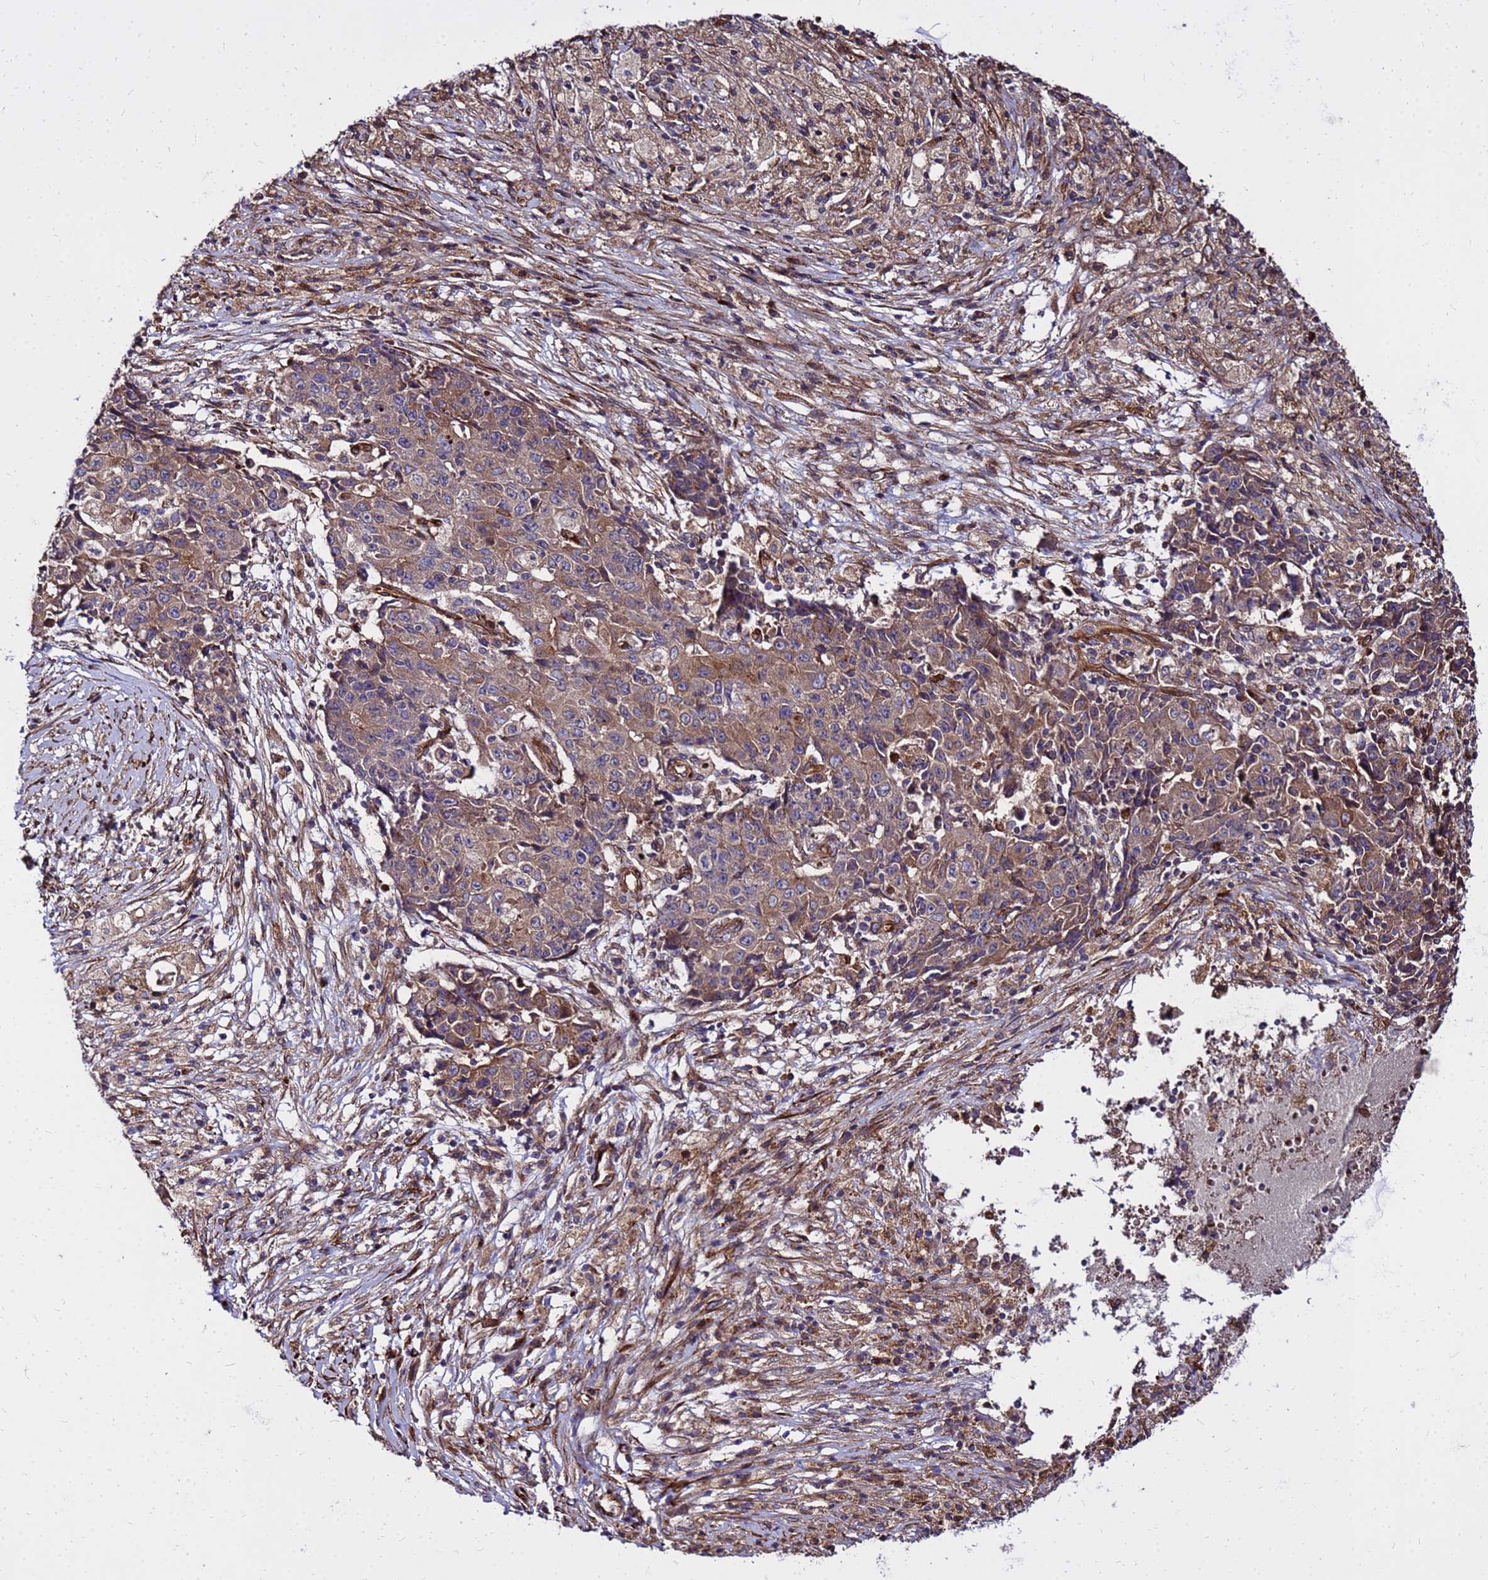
{"staining": {"intensity": "moderate", "quantity": ">75%", "location": "cytoplasmic/membranous"}, "tissue": "ovarian cancer", "cell_type": "Tumor cells", "image_type": "cancer", "snomed": [{"axis": "morphology", "description": "Carcinoma, endometroid"}, {"axis": "topography", "description": "Ovary"}], "caption": "This is an image of immunohistochemistry staining of ovarian cancer, which shows moderate expression in the cytoplasmic/membranous of tumor cells.", "gene": "WWC2", "patient": {"sex": "female", "age": 42}}